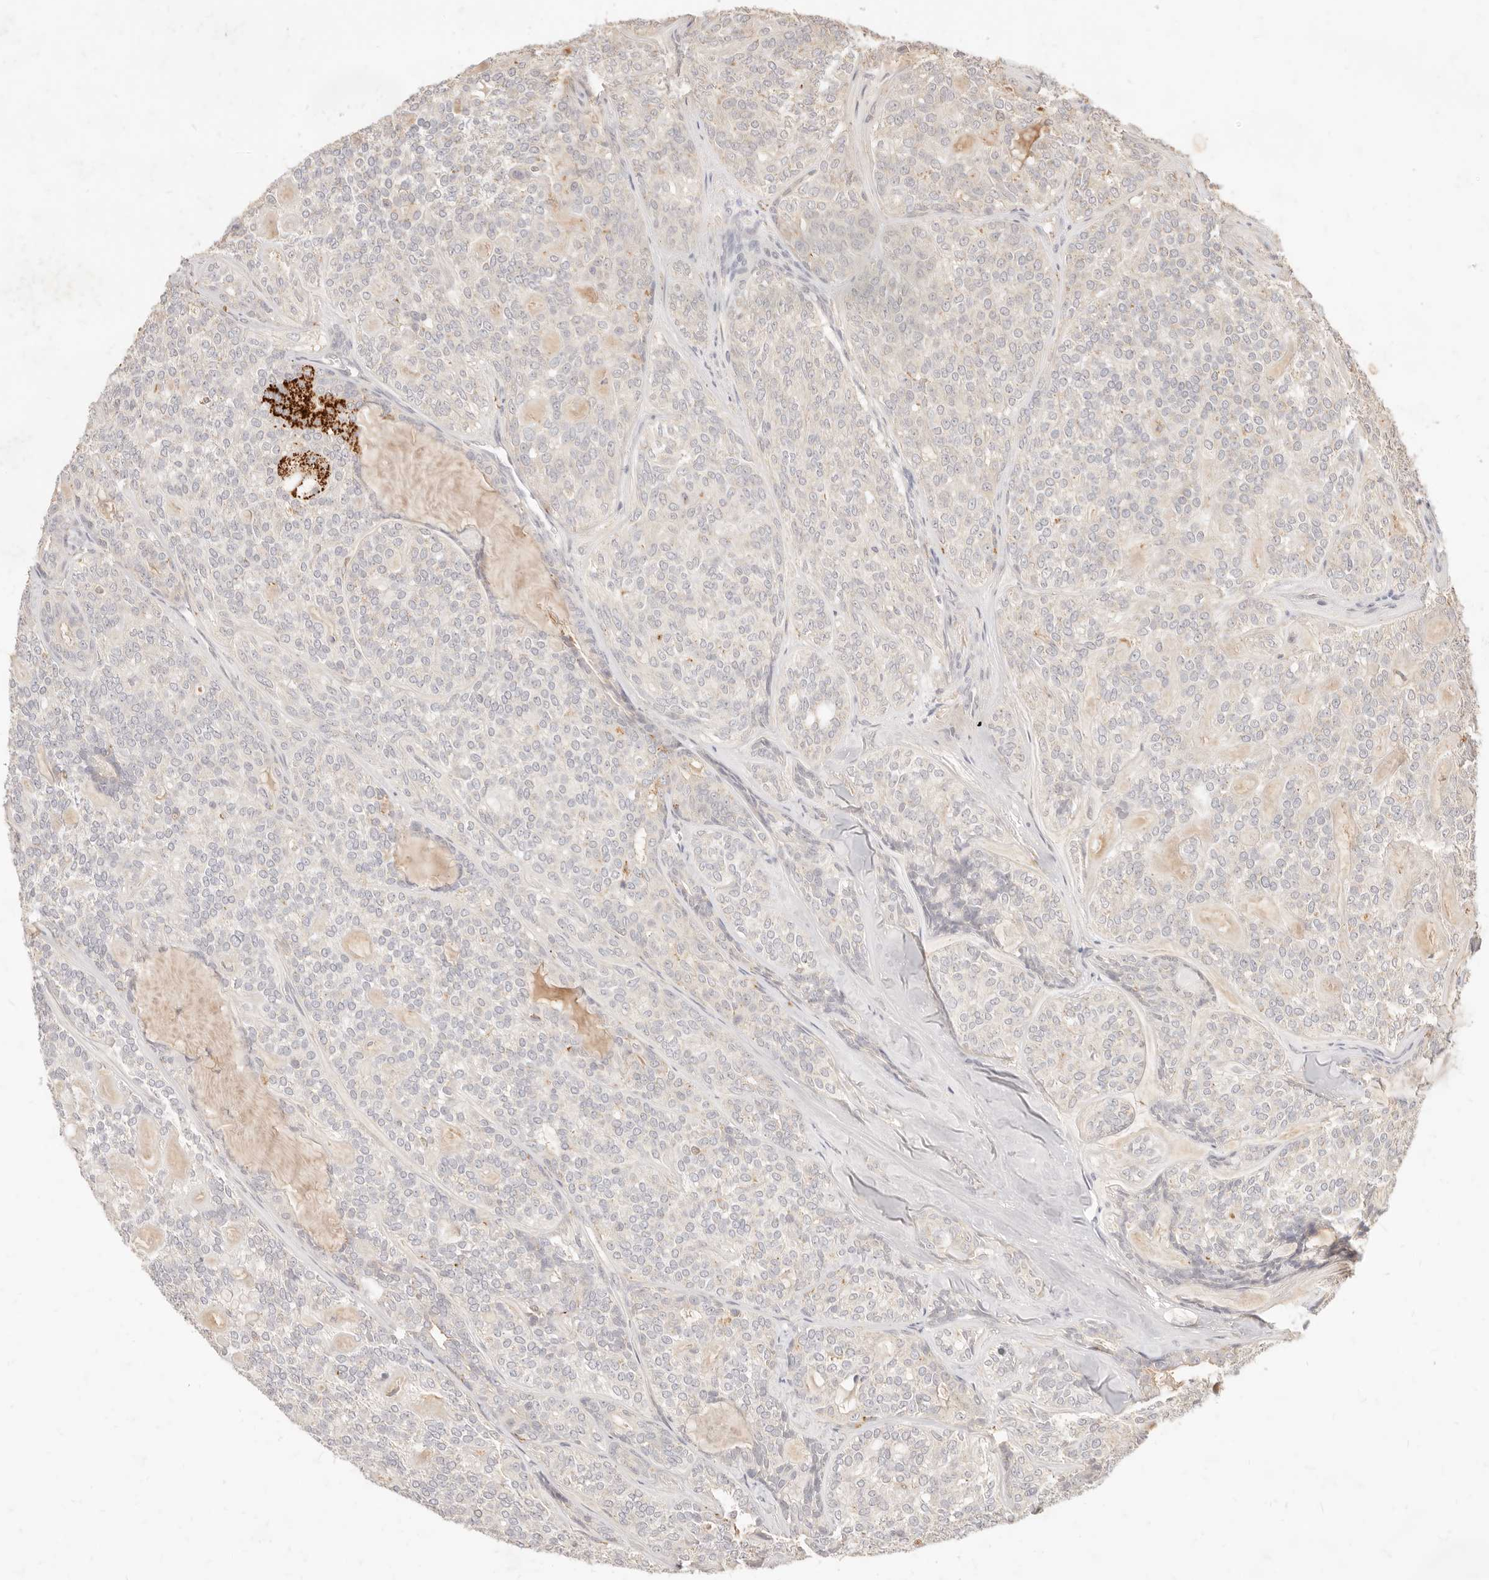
{"staining": {"intensity": "negative", "quantity": "none", "location": "none"}, "tissue": "head and neck cancer", "cell_type": "Tumor cells", "image_type": "cancer", "snomed": [{"axis": "morphology", "description": "Adenocarcinoma, NOS"}, {"axis": "topography", "description": "Head-Neck"}], "caption": "DAB immunohistochemical staining of adenocarcinoma (head and neck) reveals no significant staining in tumor cells.", "gene": "TMTC2", "patient": {"sex": "male", "age": 66}}